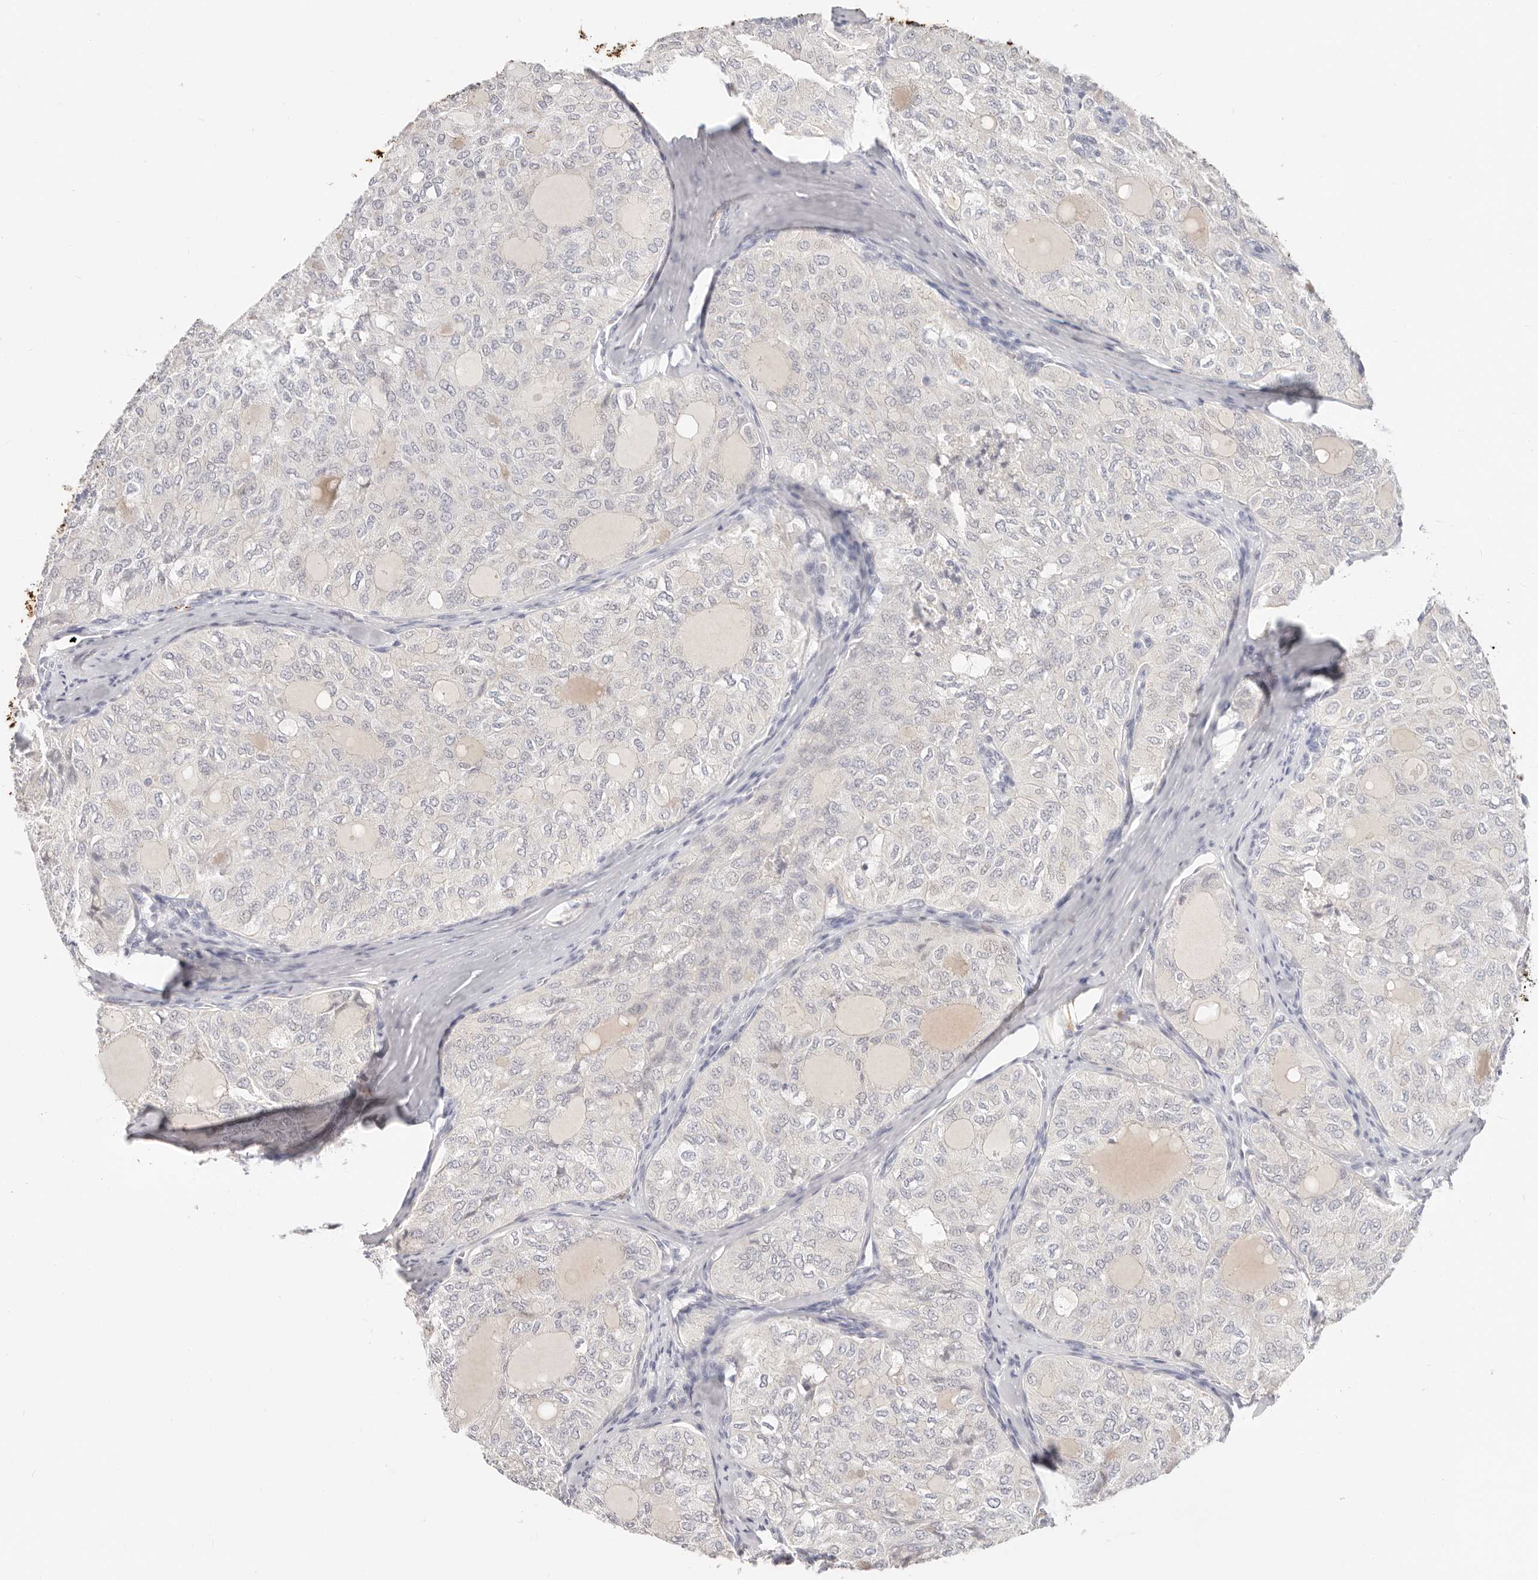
{"staining": {"intensity": "negative", "quantity": "none", "location": "none"}, "tissue": "thyroid cancer", "cell_type": "Tumor cells", "image_type": "cancer", "snomed": [{"axis": "morphology", "description": "Follicular adenoma carcinoma, NOS"}, {"axis": "topography", "description": "Thyroid gland"}], "caption": "This photomicrograph is of thyroid cancer (follicular adenoma carcinoma) stained with IHC to label a protein in brown with the nuclei are counter-stained blue. There is no positivity in tumor cells.", "gene": "ASCL1", "patient": {"sex": "male", "age": 75}}